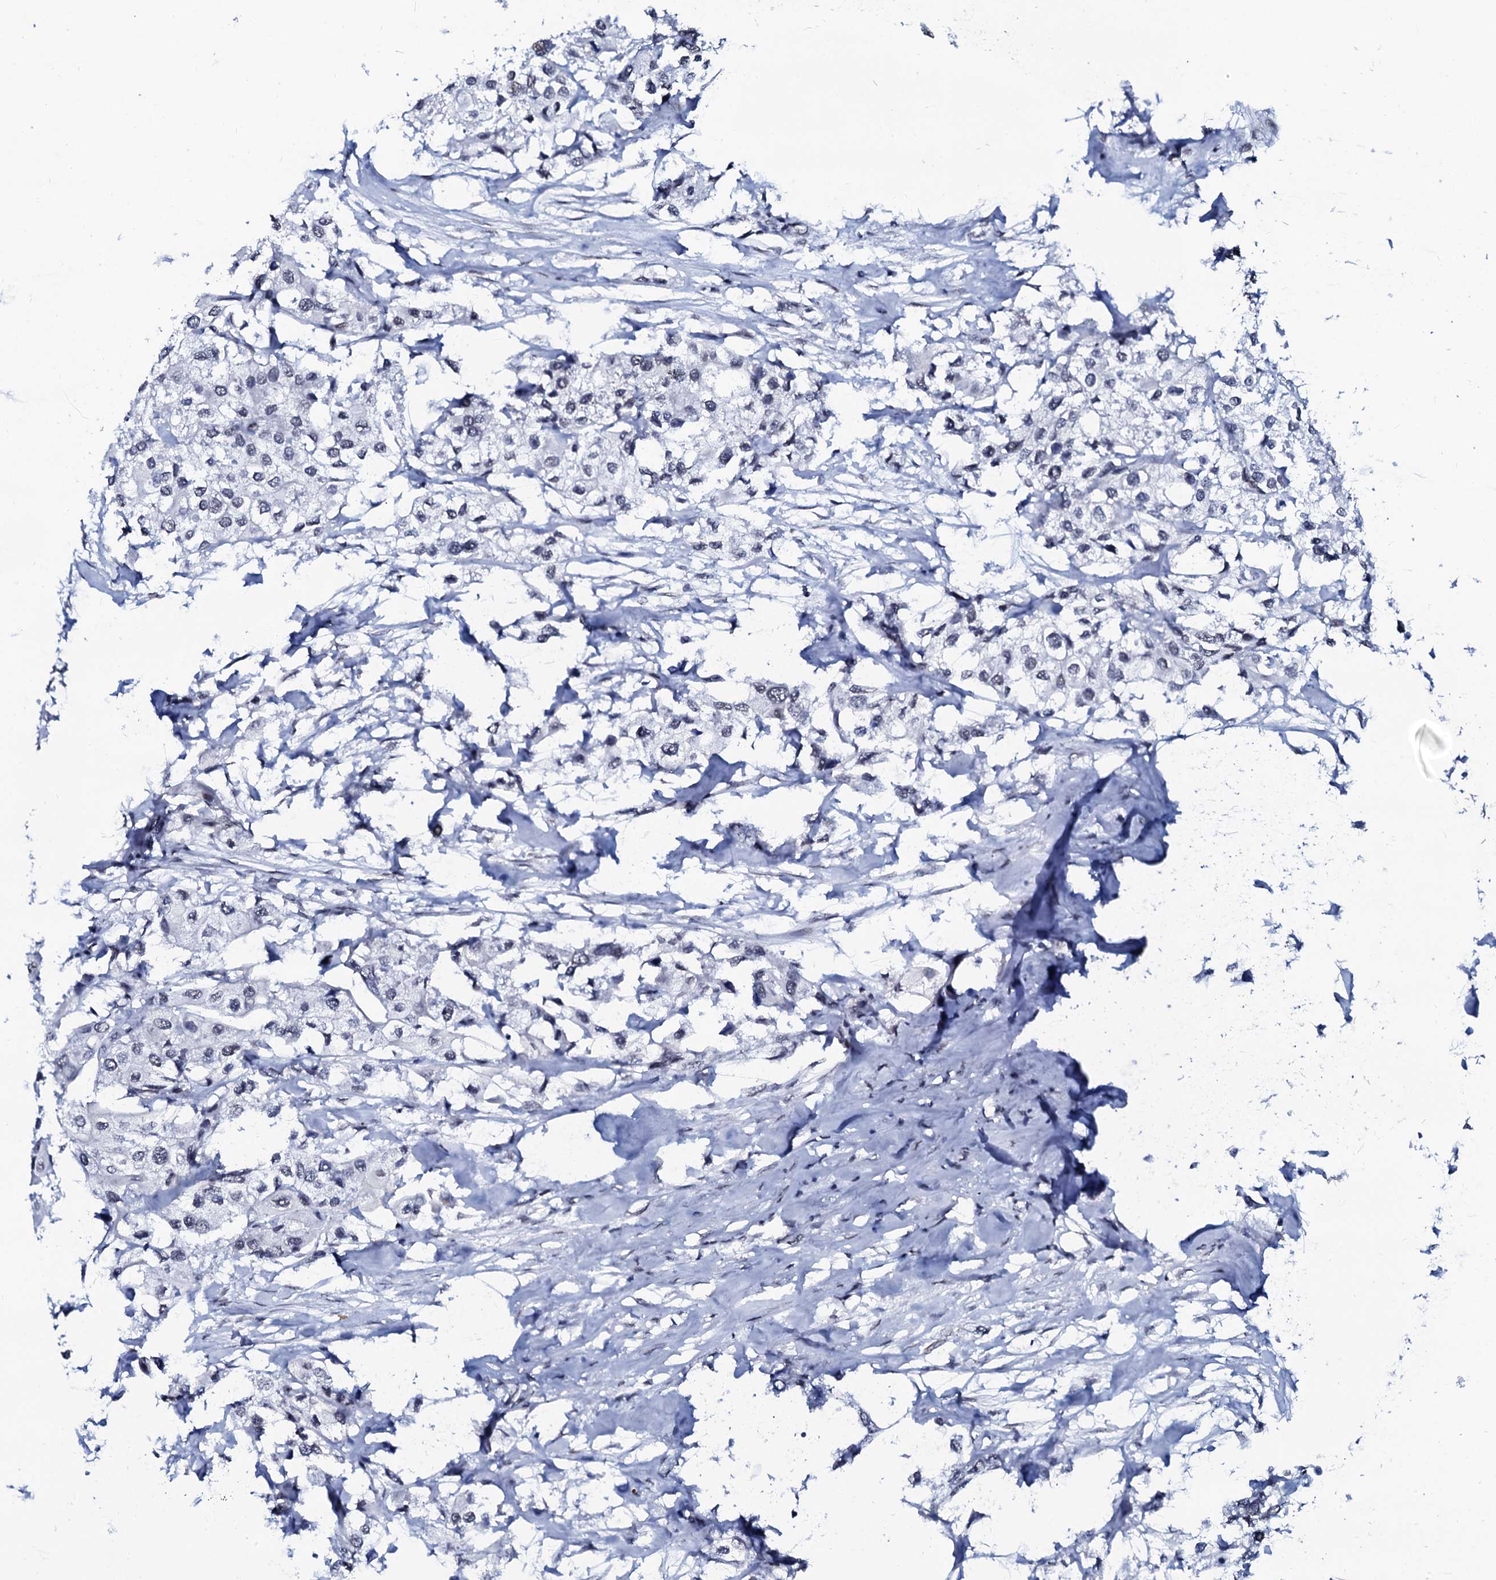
{"staining": {"intensity": "negative", "quantity": "none", "location": "none"}, "tissue": "urothelial cancer", "cell_type": "Tumor cells", "image_type": "cancer", "snomed": [{"axis": "morphology", "description": "Urothelial carcinoma, High grade"}, {"axis": "topography", "description": "Urinary bladder"}], "caption": "Immunohistochemistry (IHC) of human high-grade urothelial carcinoma demonstrates no expression in tumor cells.", "gene": "SPATA19", "patient": {"sex": "male", "age": 64}}